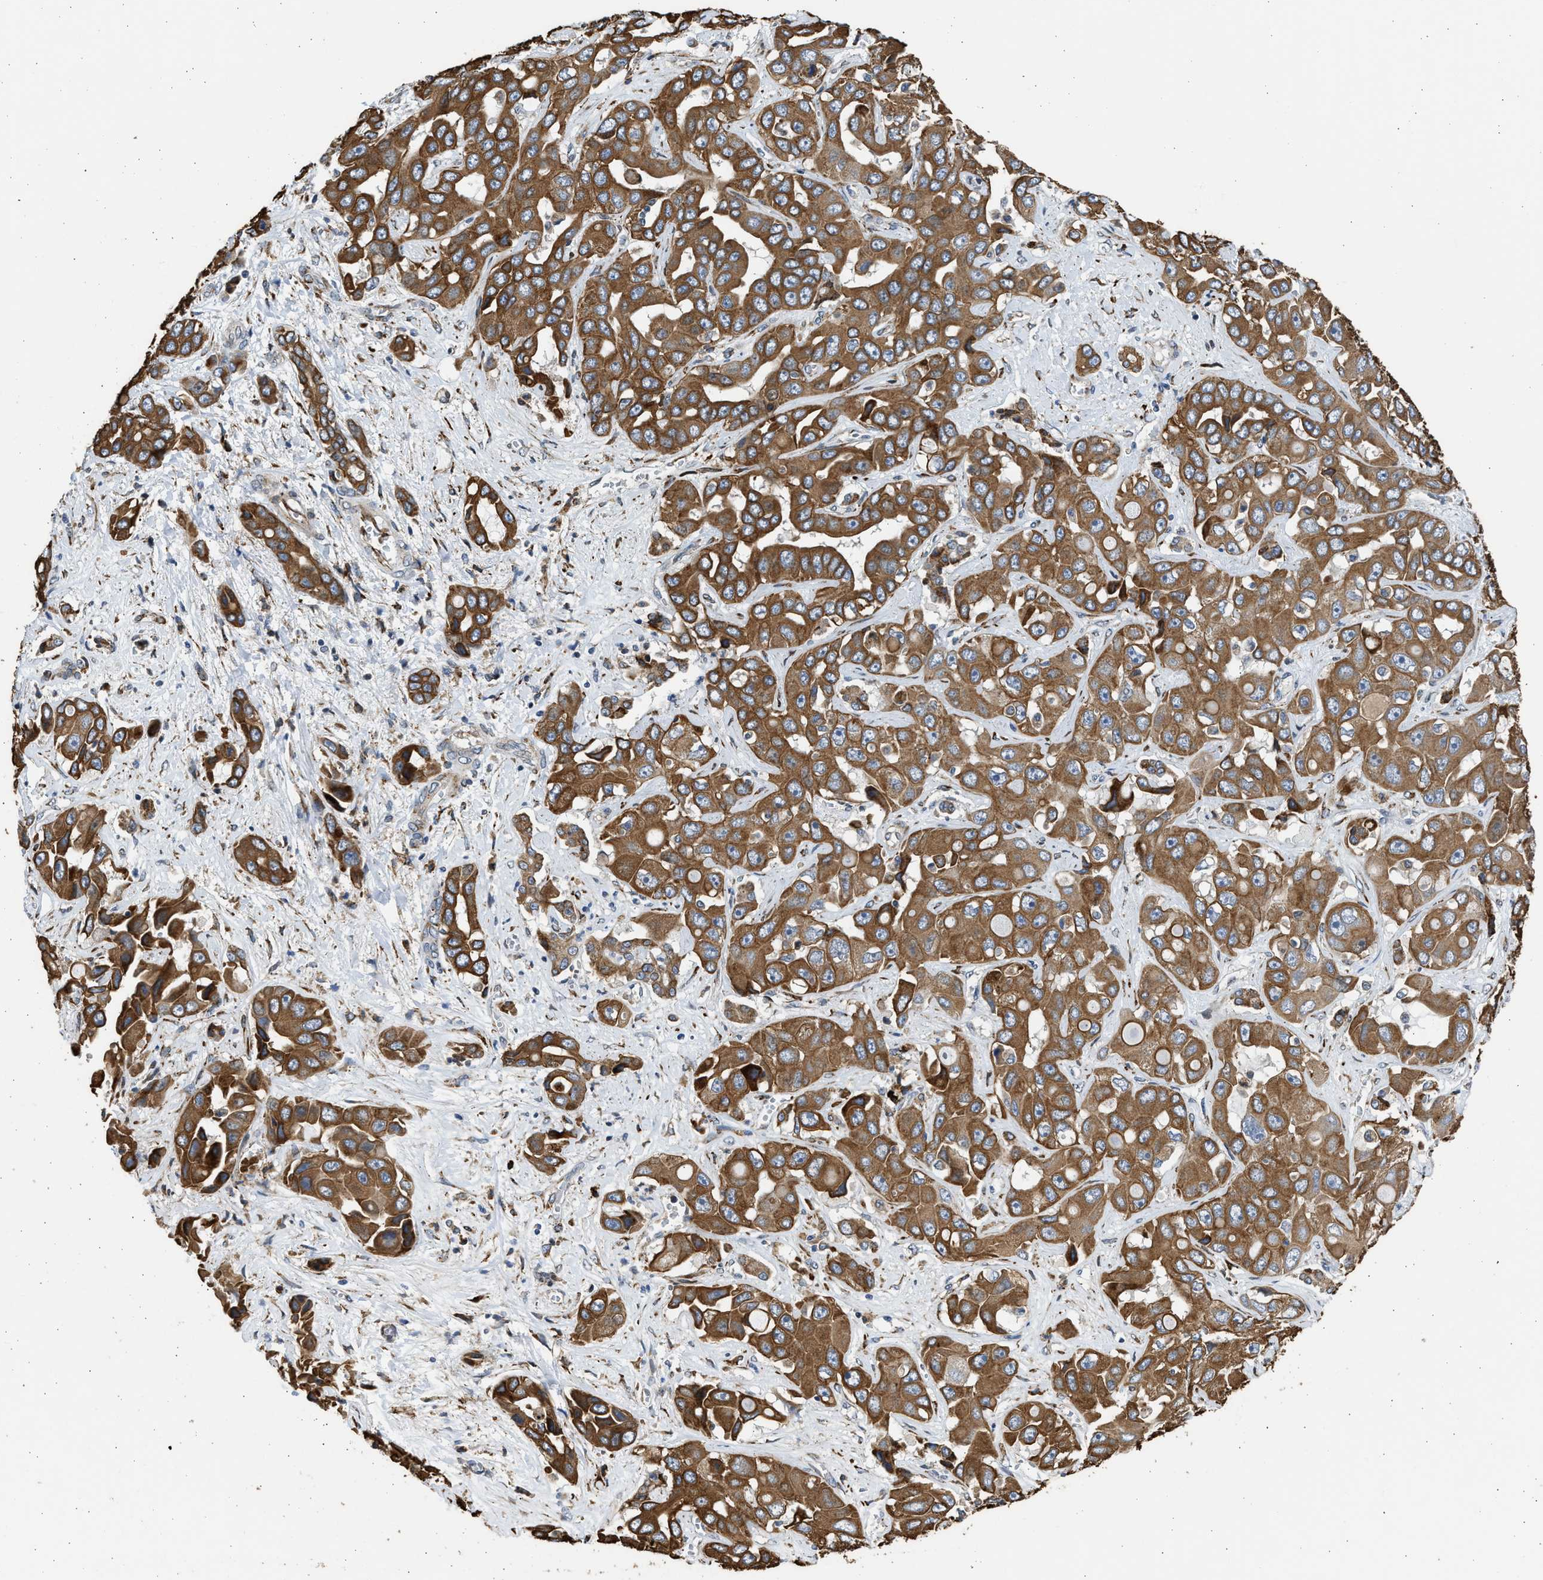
{"staining": {"intensity": "strong", "quantity": ">75%", "location": "cytoplasmic/membranous"}, "tissue": "liver cancer", "cell_type": "Tumor cells", "image_type": "cancer", "snomed": [{"axis": "morphology", "description": "Cholangiocarcinoma"}, {"axis": "topography", "description": "Liver"}], "caption": "Brown immunohistochemical staining in human cholangiocarcinoma (liver) shows strong cytoplasmic/membranous expression in about >75% of tumor cells. The staining is performed using DAB brown chromogen to label protein expression. The nuclei are counter-stained blue using hematoxylin.", "gene": "PLD2", "patient": {"sex": "female", "age": 52}}